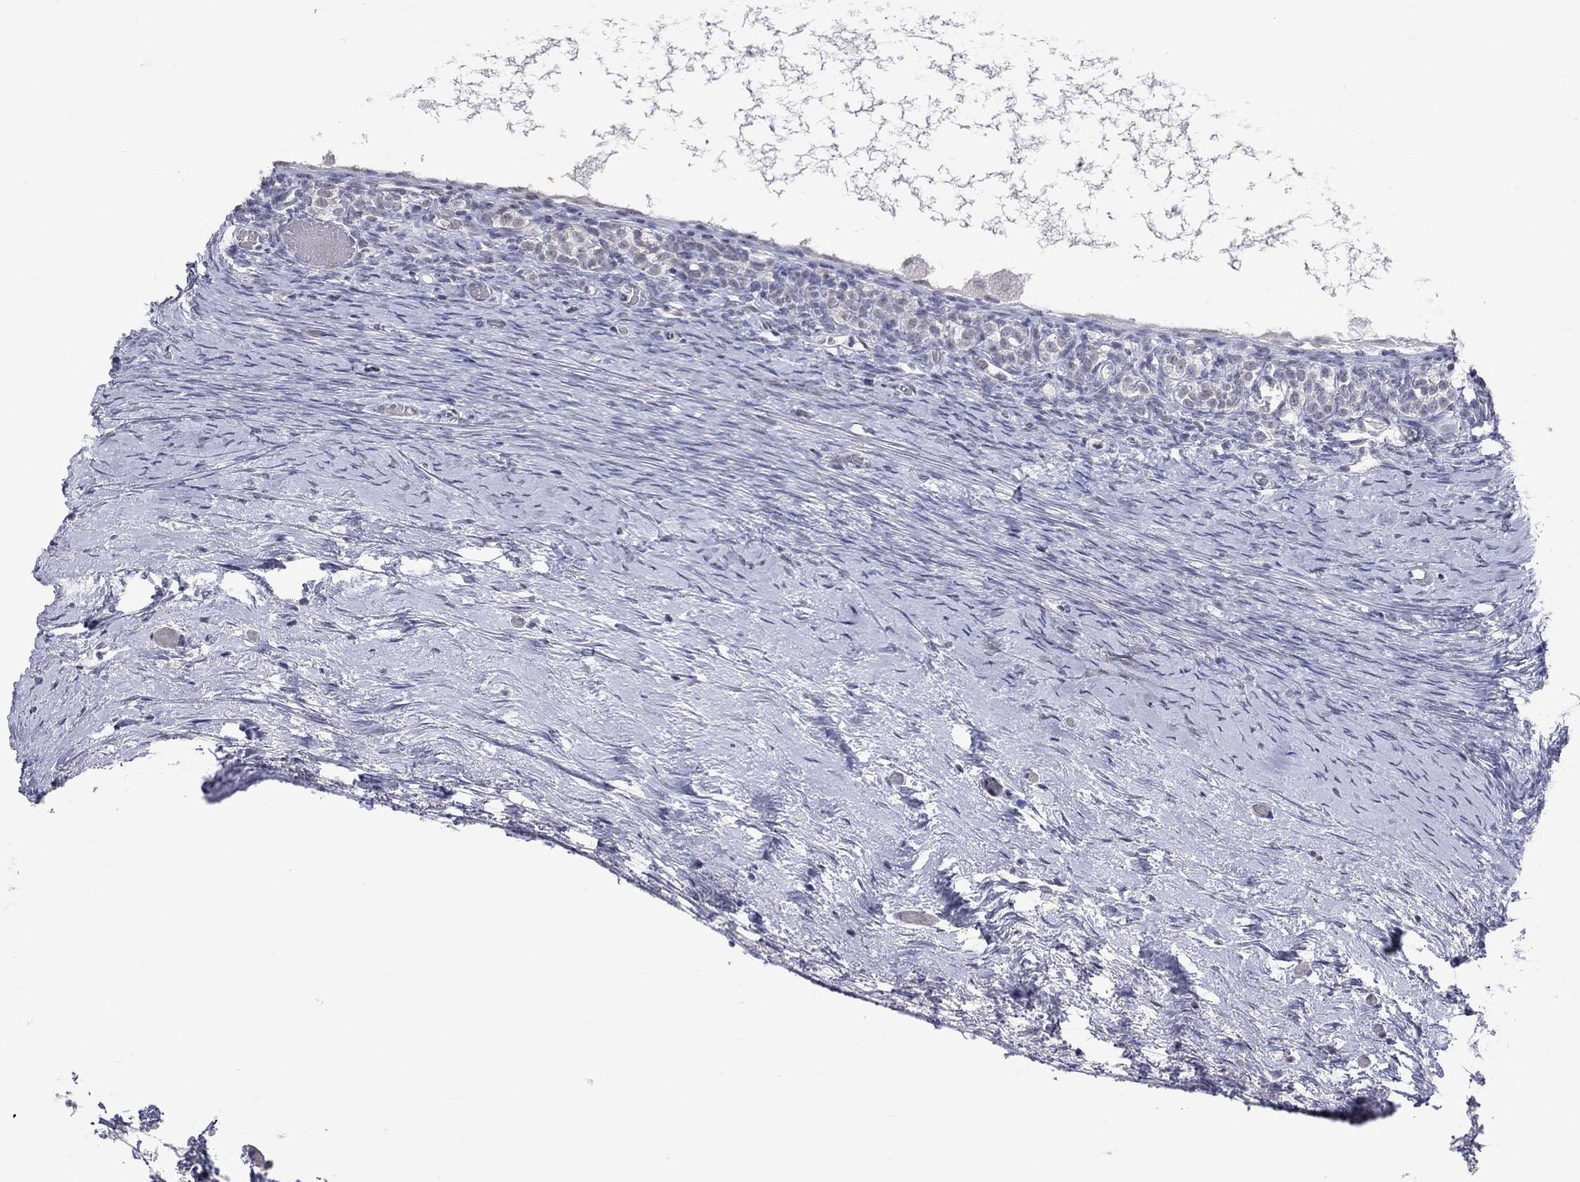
{"staining": {"intensity": "negative", "quantity": "none", "location": "none"}, "tissue": "ovary", "cell_type": "Follicle cells", "image_type": "normal", "snomed": [{"axis": "morphology", "description": "Normal tissue, NOS"}, {"axis": "topography", "description": "Ovary"}], "caption": "The image demonstrates no significant staining in follicle cells of ovary. The staining is performed using DAB brown chromogen with nuclei counter-stained in using hematoxylin.", "gene": "TMEM143", "patient": {"sex": "female", "age": 39}}